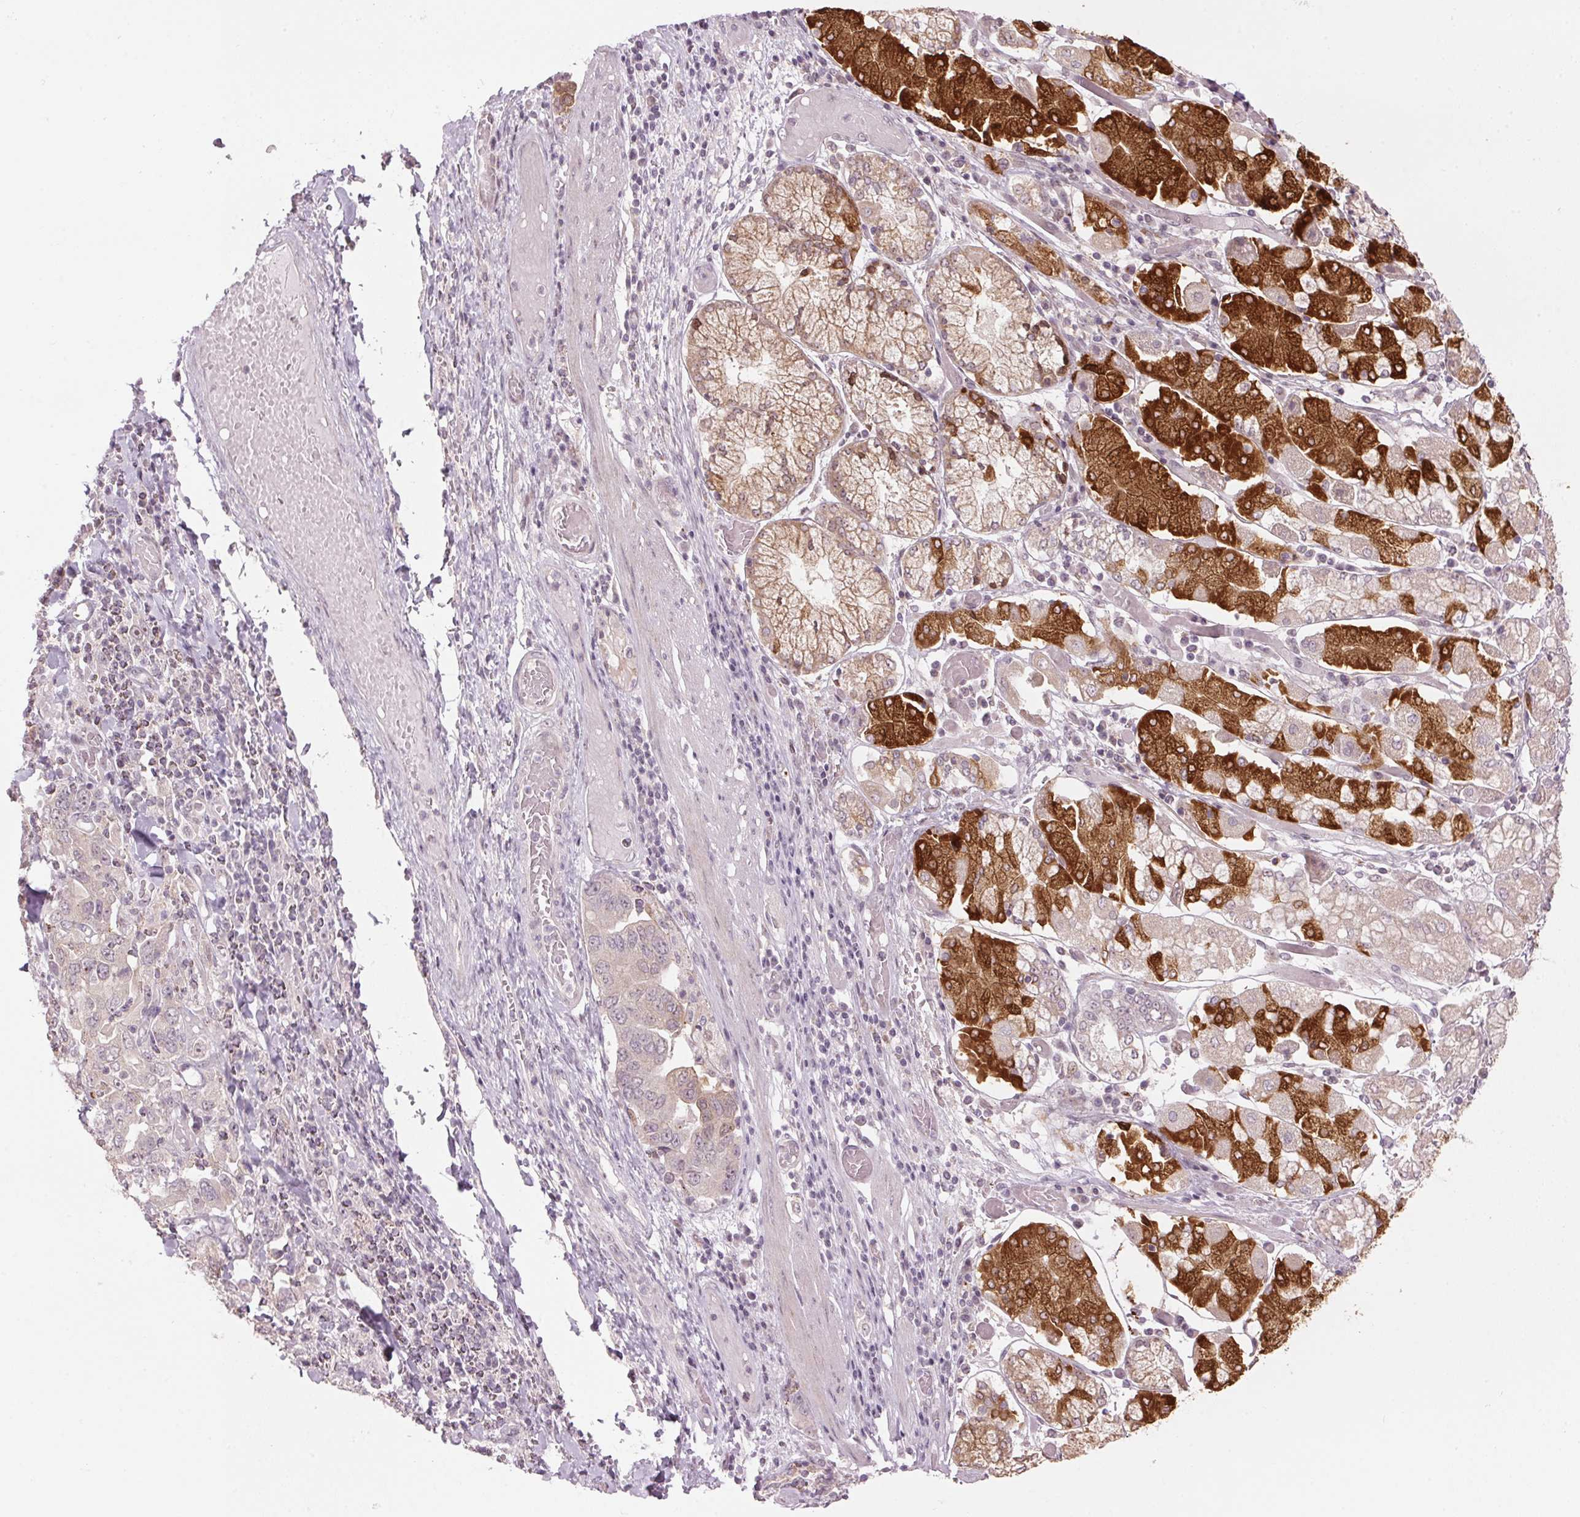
{"staining": {"intensity": "weak", "quantity": "<25%", "location": "cytoplasmic/membranous"}, "tissue": "stomach cancer", "cell_type": "Tumor cells", "image_type": "cancer", "snomed": [{"axis": "morphology", "description": "Adenocarcinoma, NOS"}, {"axis": "topography", "description": "Stomach, upper"}, {"axis": "topography", "description": "Stomach"}], "caption": "High power microscopy image of an immunohistochemistry (IHC) image of adenocarcinoma (stomach), revealing no significant positivity in tumor cells.", "gene": "TMED6", "patient": {"sex": "male", "age": 62}}